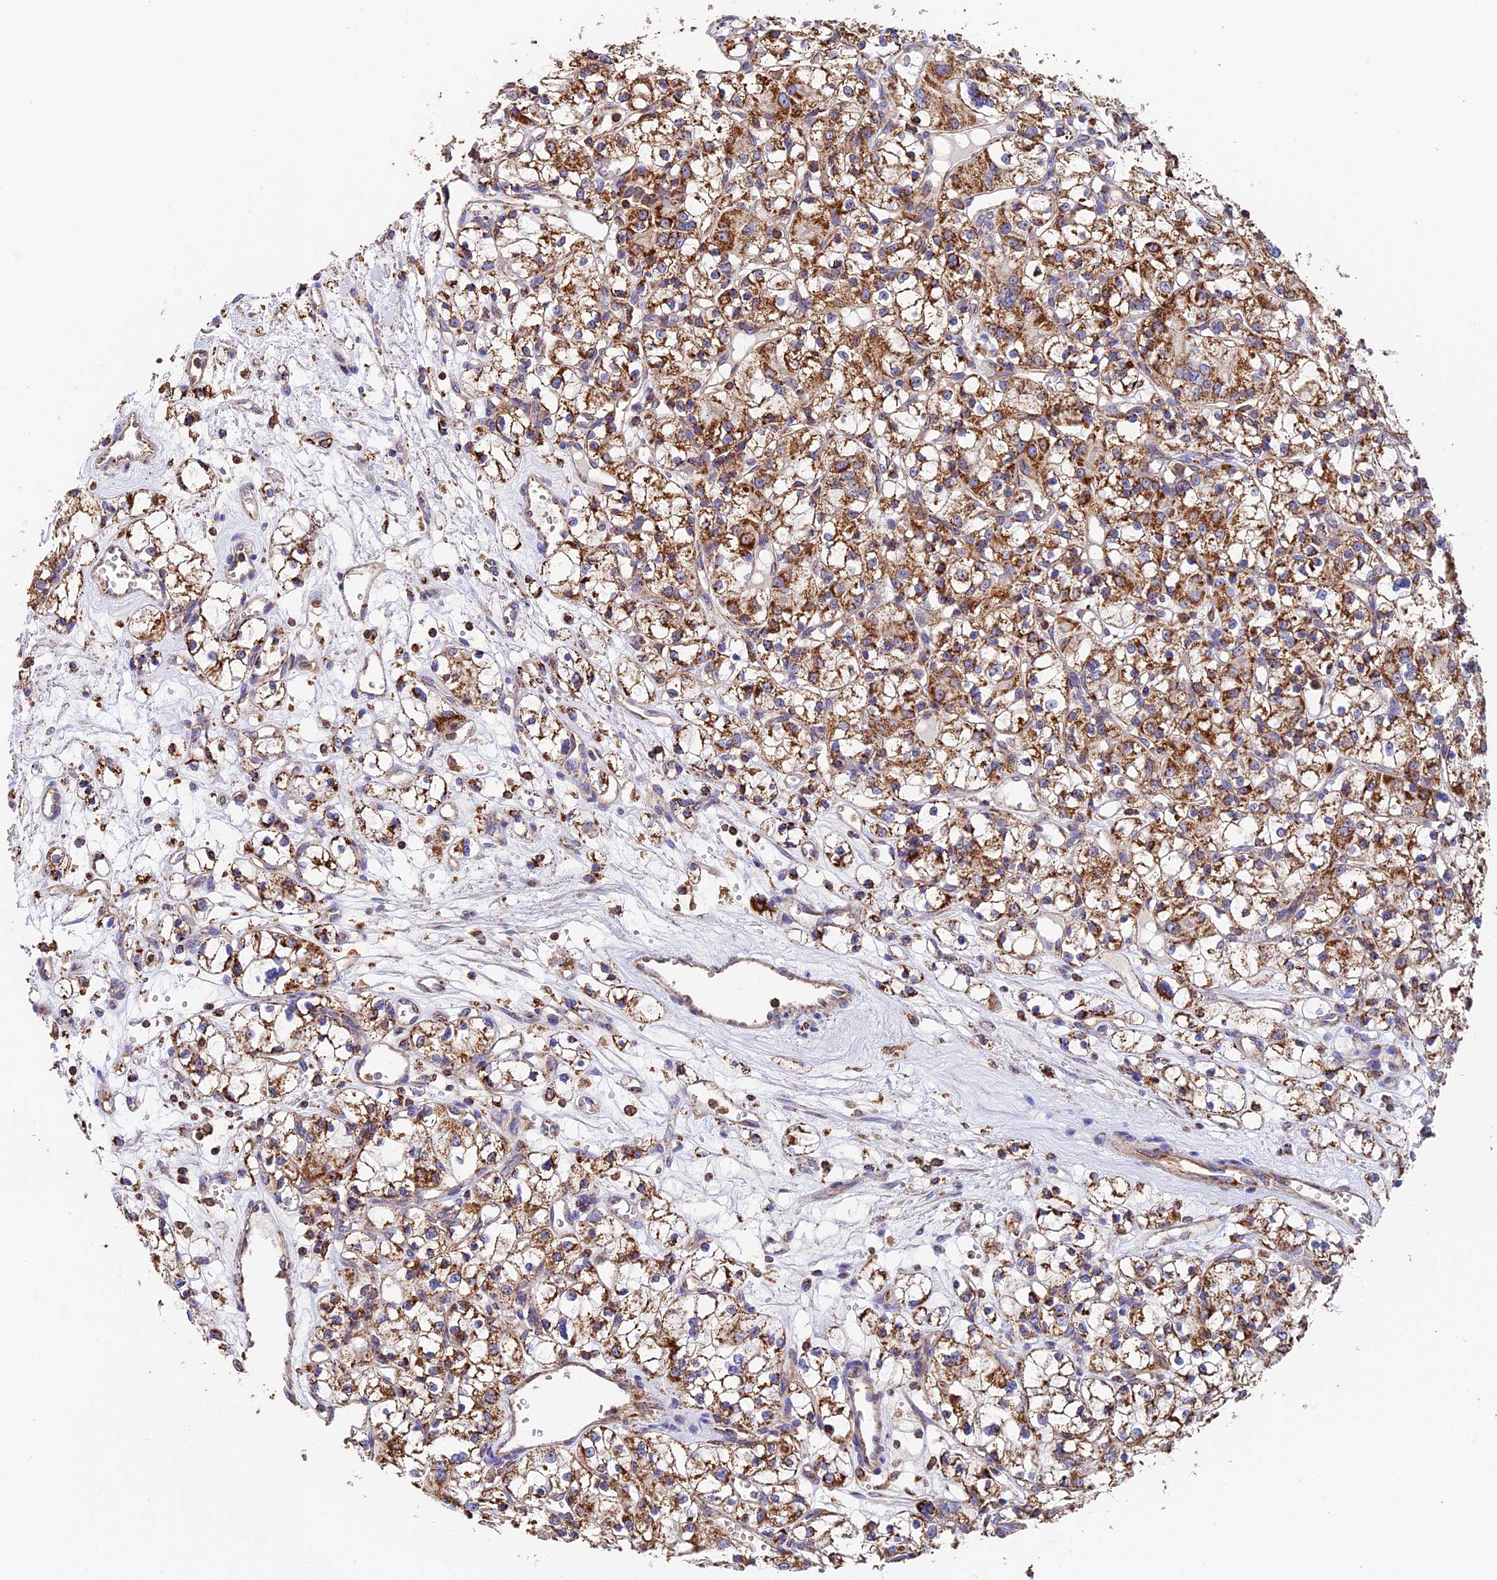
{"staining": {"intensity": "moderate", "quantity": ">75%", "location": "cytoplasmic/membranous"}, "tissue": "renal cancer", "cell_type": "Tumor cells", "image_type": "cancer", "snomed": [{"axis": "morphology", "description": "Adenocarcinoma, NOS"}, {"axis": "topography", "description": "Kidney"}], "caption": "Immunohistochemical staining of human adenocarcinoma (renal) demonstrates medium levels of moderate cytoplasmic/membranous protein expression in approximately >75% of tumor cells.", "gene": "ADAT1", "patient": {"sex": "female", "age": 59}}